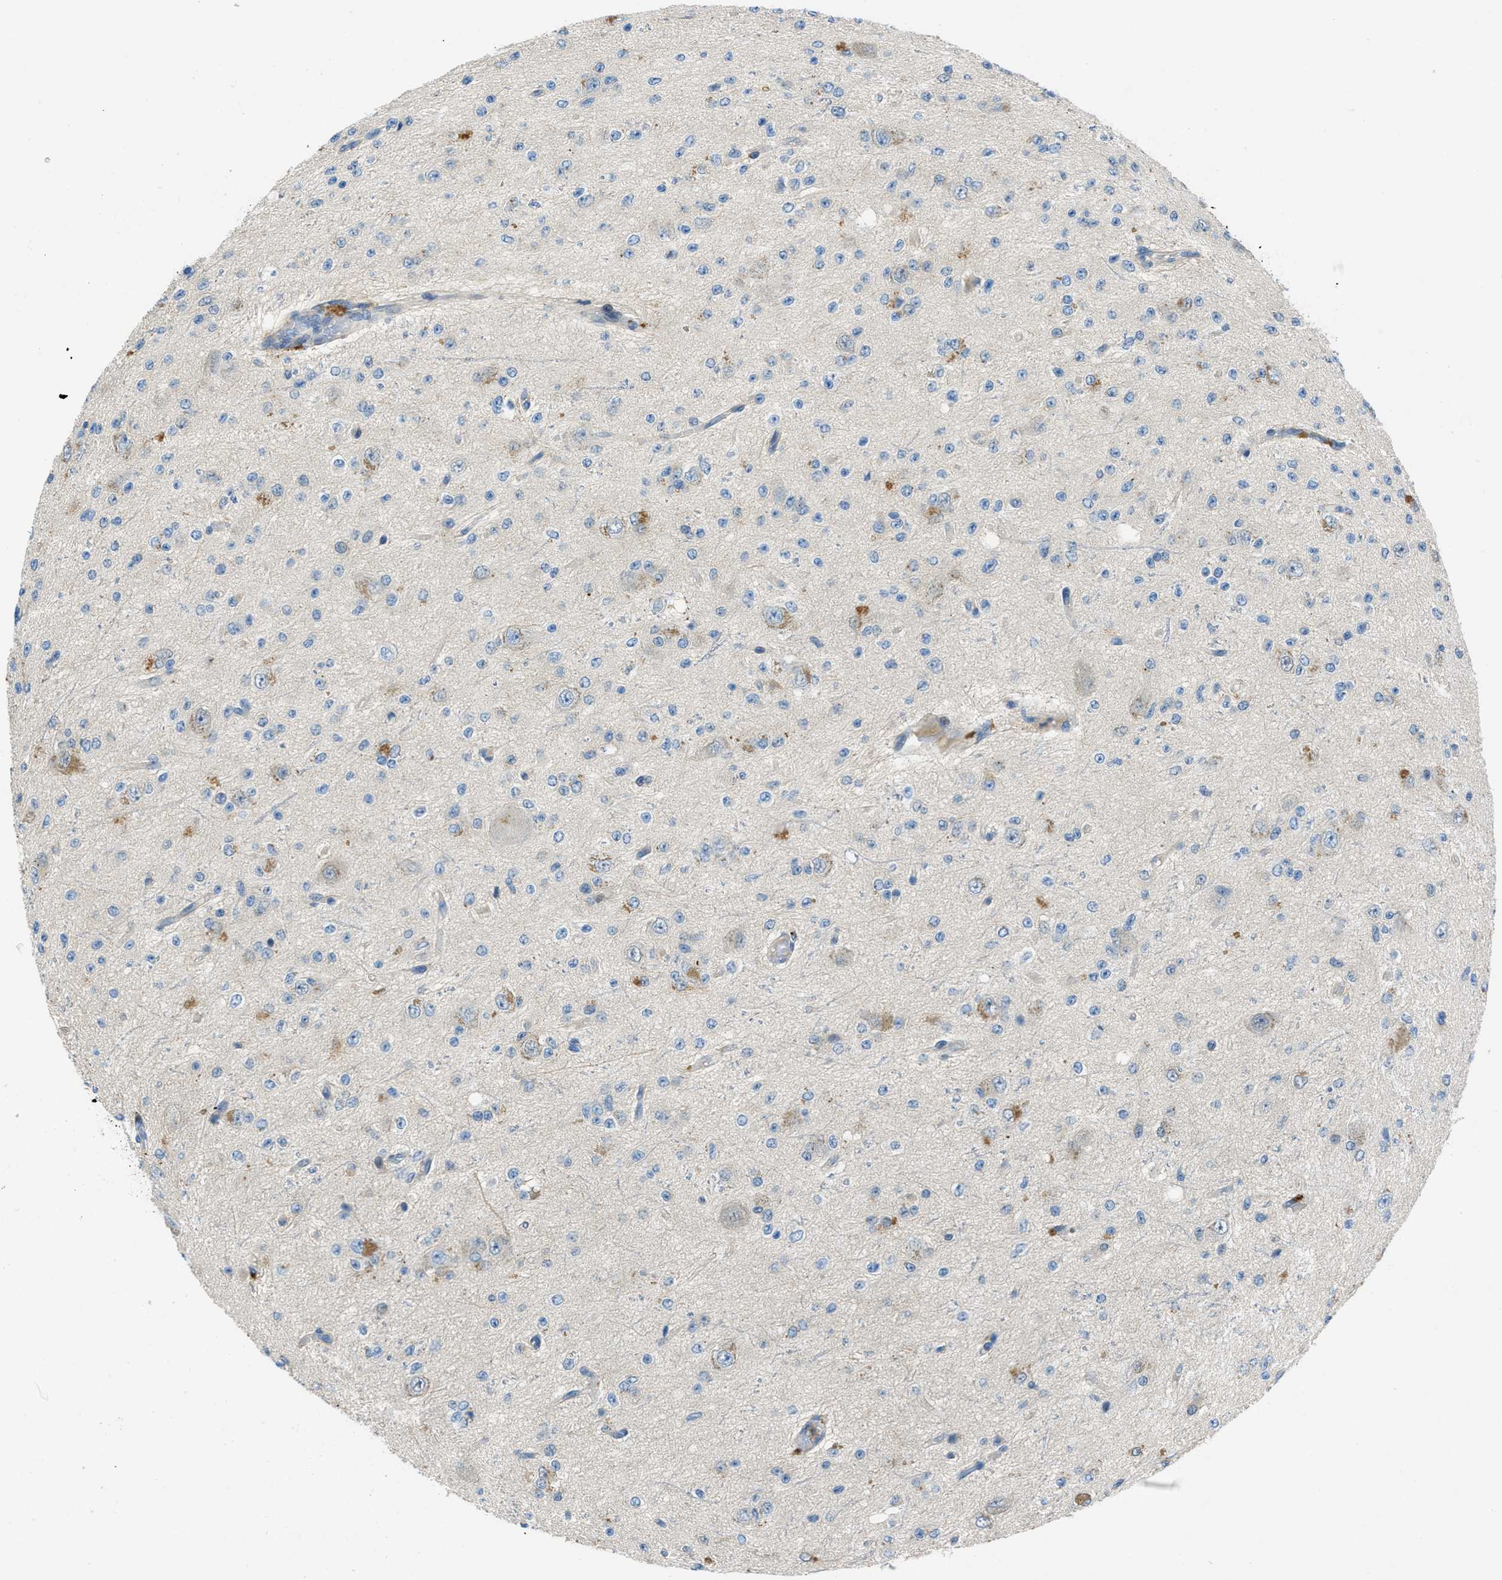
{"staining": {"intensity": "negative", "quantity": "none", "location": "none"}, "tissue": "glioma", "cell_type": "Tumor cells", "image_type": "cancer", "snomed": [{"axis": "morphology", "description": "Glioma, malignant, High grade"}, {"axis": "topography", "description": "pancreas cauda"}], "caption": "Immunohistochemical staining of human glioma reveals no significant positivity in tumor cells.", "gene": "MAP3K20", "patient": {"sex": "male", "age": 60}}